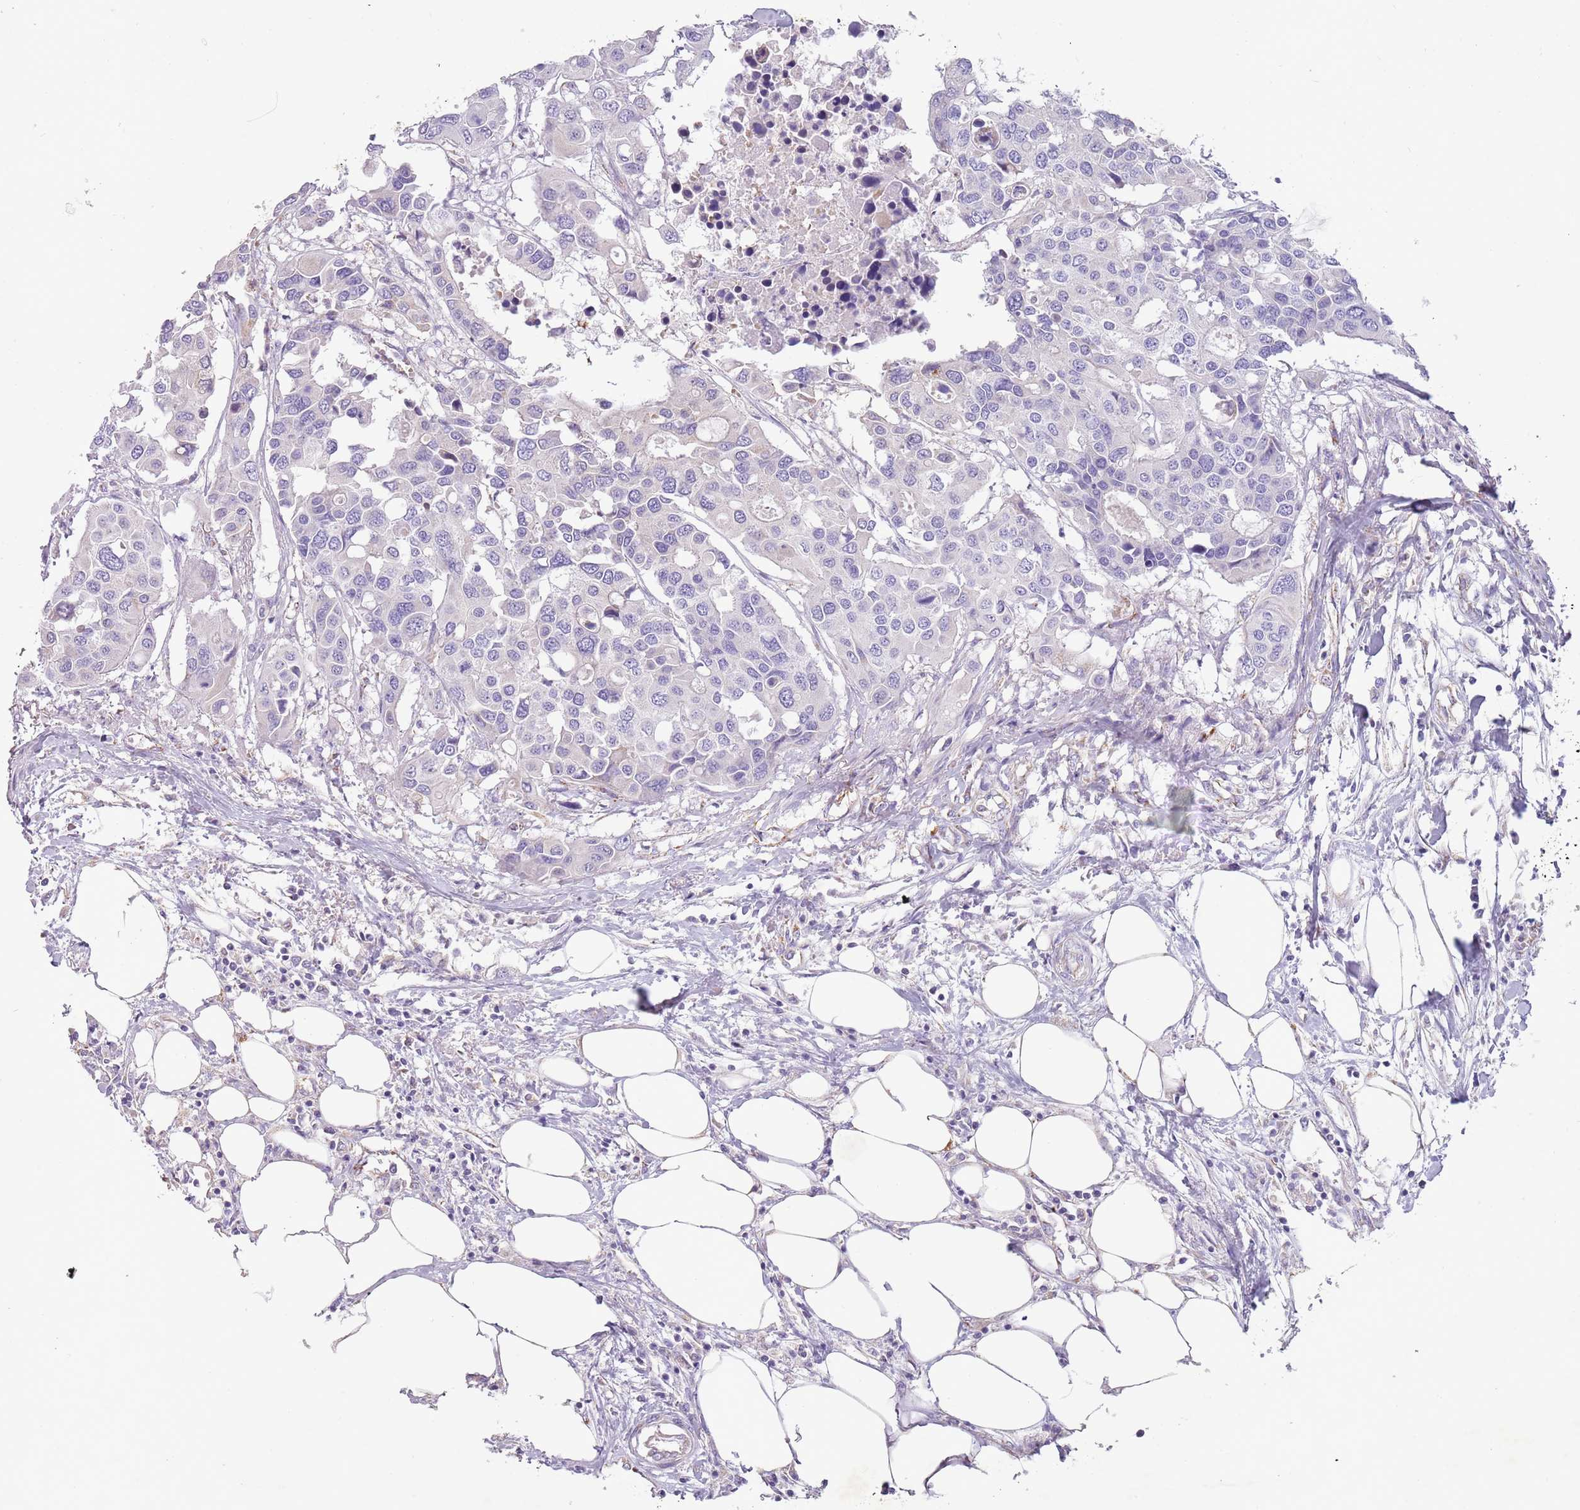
{"staining": {"intensity": "negative", "quantity": "none", "location": "none"}, "tissue": "colorectal cancer", "cell_type": "Tumor cells", "image_type": "cancer", "snomed": [{"axis": "morphology", "description": "Adenocarcinoma, NOS"}, {"axis": "topography", "description": "Colon"}], "caption": "An image of human adenocarcinoma (colorectal) is negative for staining in tumor cells.", "gene": "RNF222", "patient": {"sex": "male", "age": 77}}